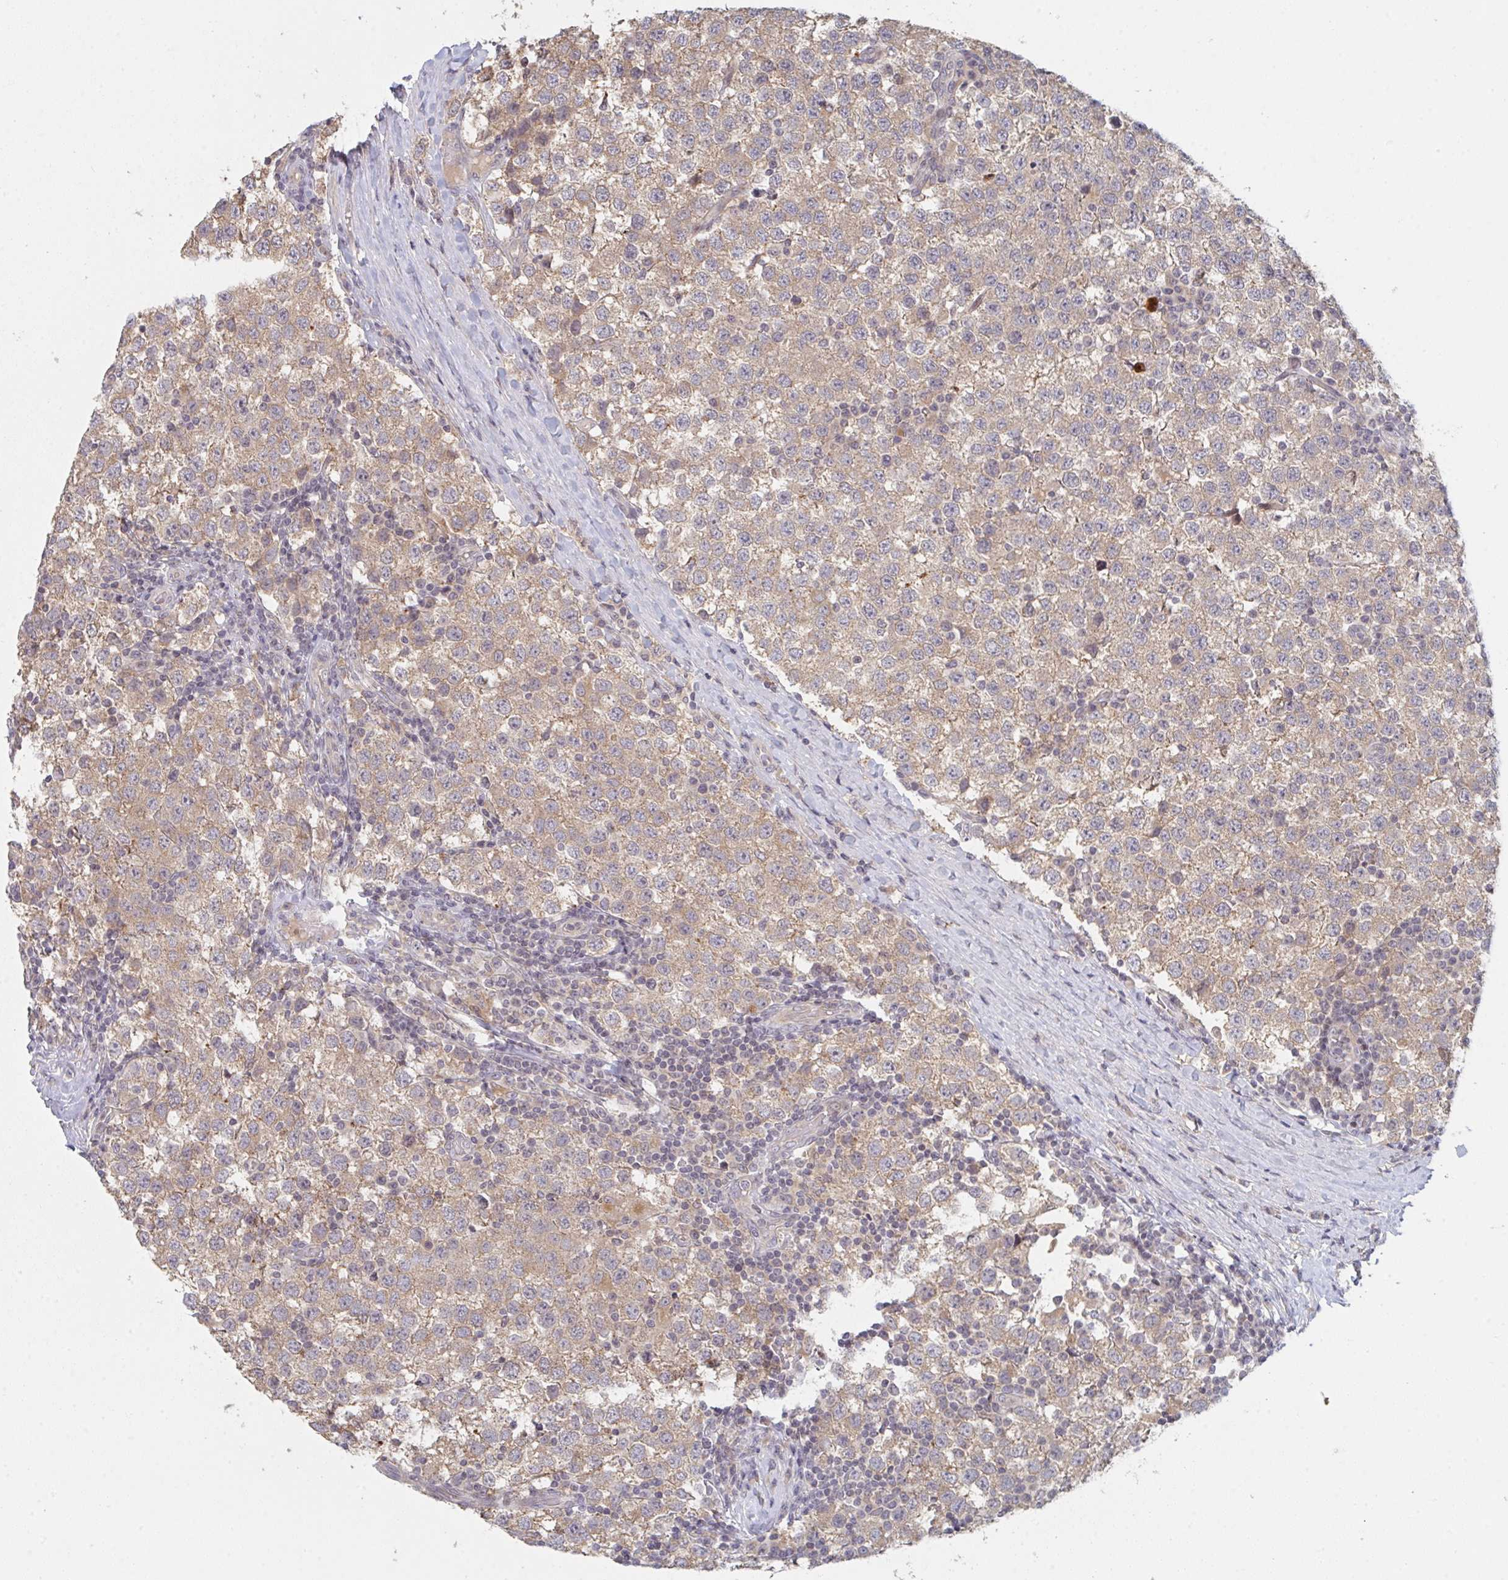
{"staining": {"intensity": "weak", "quantity": ">75%", "location": "cytoplasmic/membranous"}, "tissue": "testis cancer", "cell_type": "Tumor cells", "image_type": "cancer", "snomed": [{"axis": "morphology", "description": "Seminoma, NOS"}, {"axis": "topography", "description": "Testis"}], "caption": "Human seminoma (testis) stained for a protein (brown) exhibits weak cytoplasmic/membranous positive staining in approximately >75% of tumor cells.", "gene": "DCST1", "patient": {"sex": "male", "age": 34}}